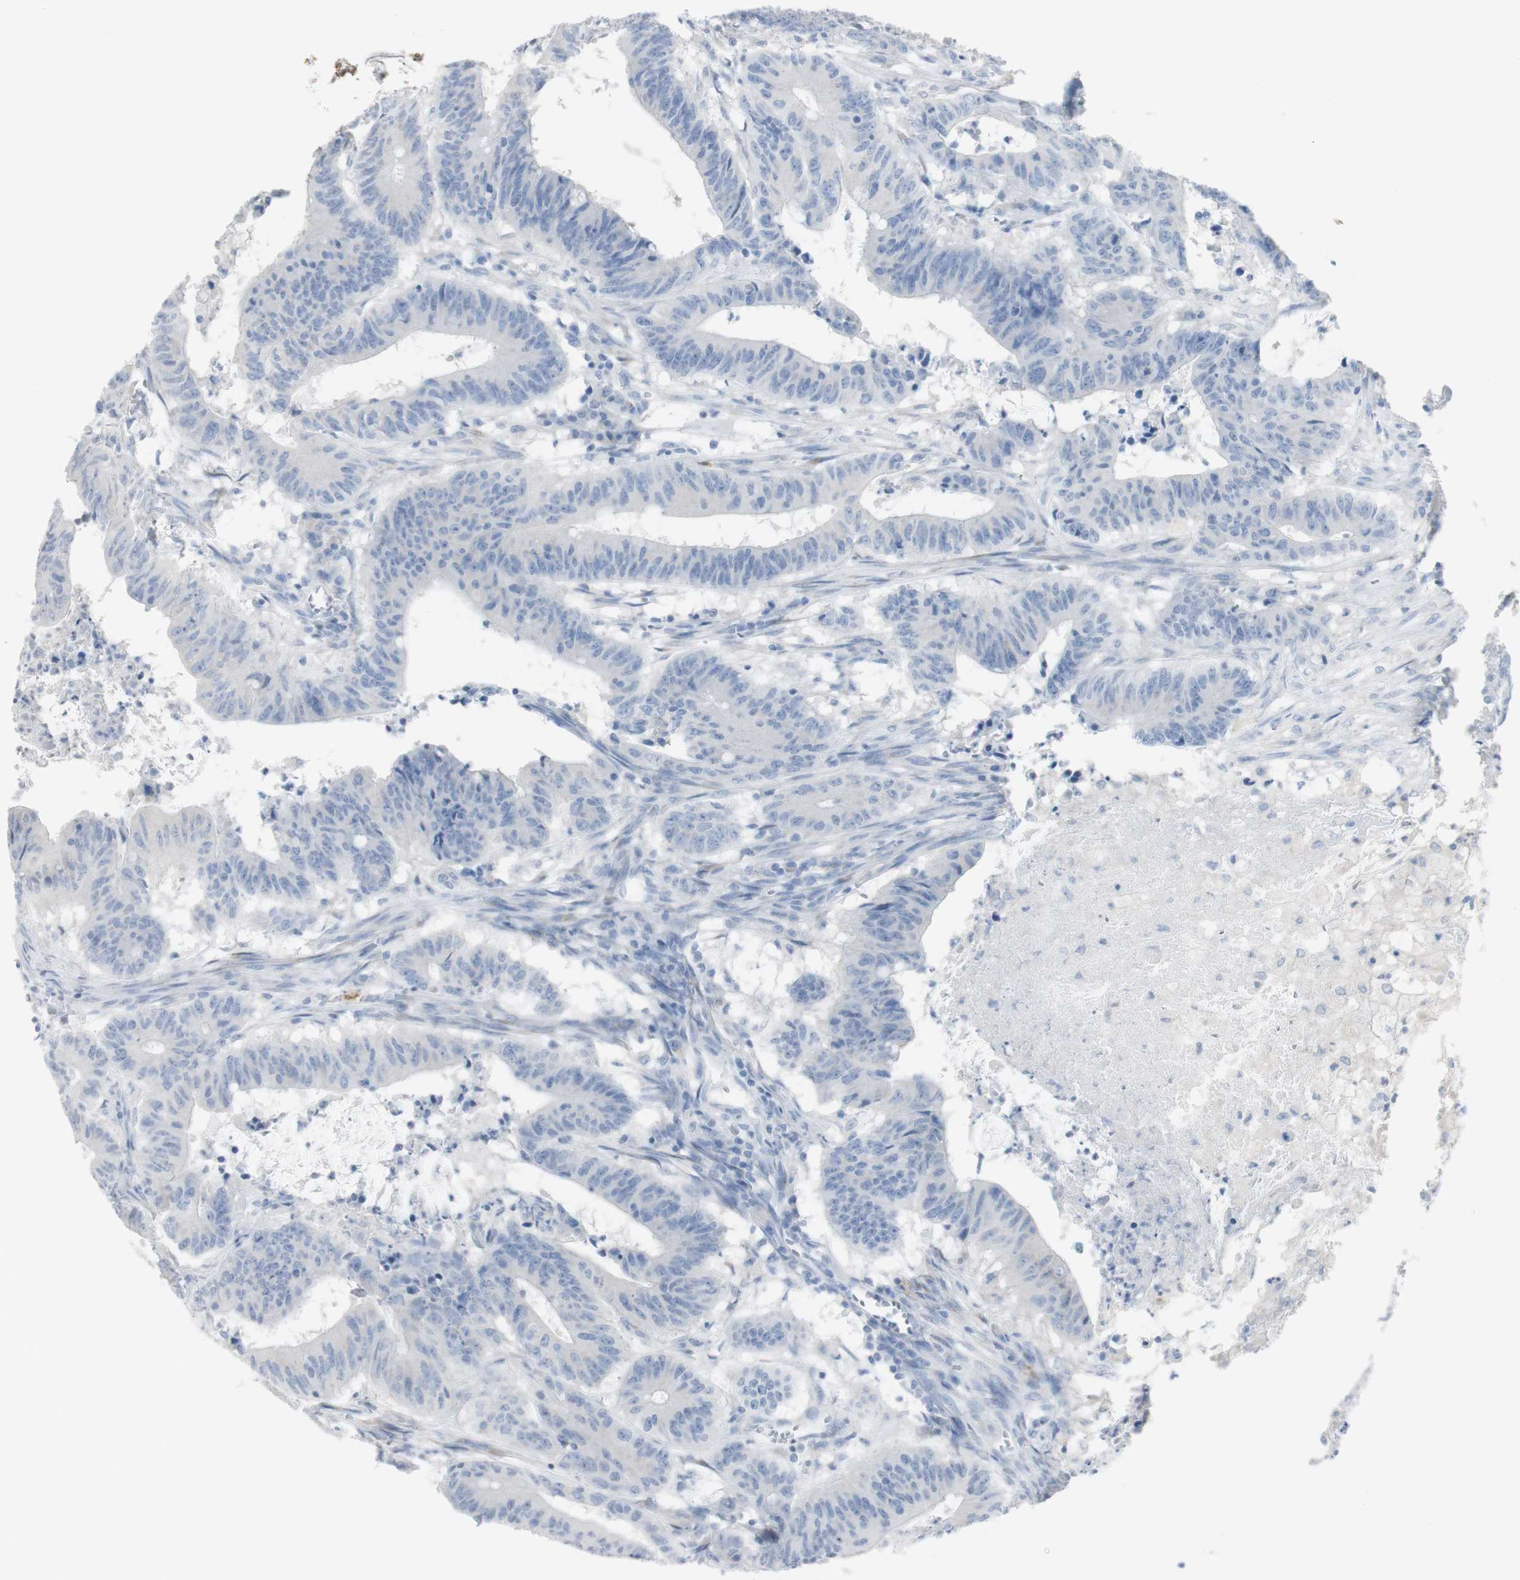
{"staining": {"intensity": "negative", "quantity": "none", "location": "none"}, "tissue": "colorectal cancer", "cell_type": "Tumor cells", "image_type": "cancer", "snomed": [{"axis": "morphology", "description": "Adenocarcinoma, NOS"}, {"axis": "topography", "description": "Colon"}], "caption": "An immunohistochemistry (IHC) micrograph of colorectal adenocarcinoma is shown. There is no staining in tumor cells of colorectal adenocarcinoma. (Brightfield microscopy of DAB immunohistochemistry (IHC) at high magnification).", "gene": "CD207", "patient": {"sex": "male", "age": 45}}